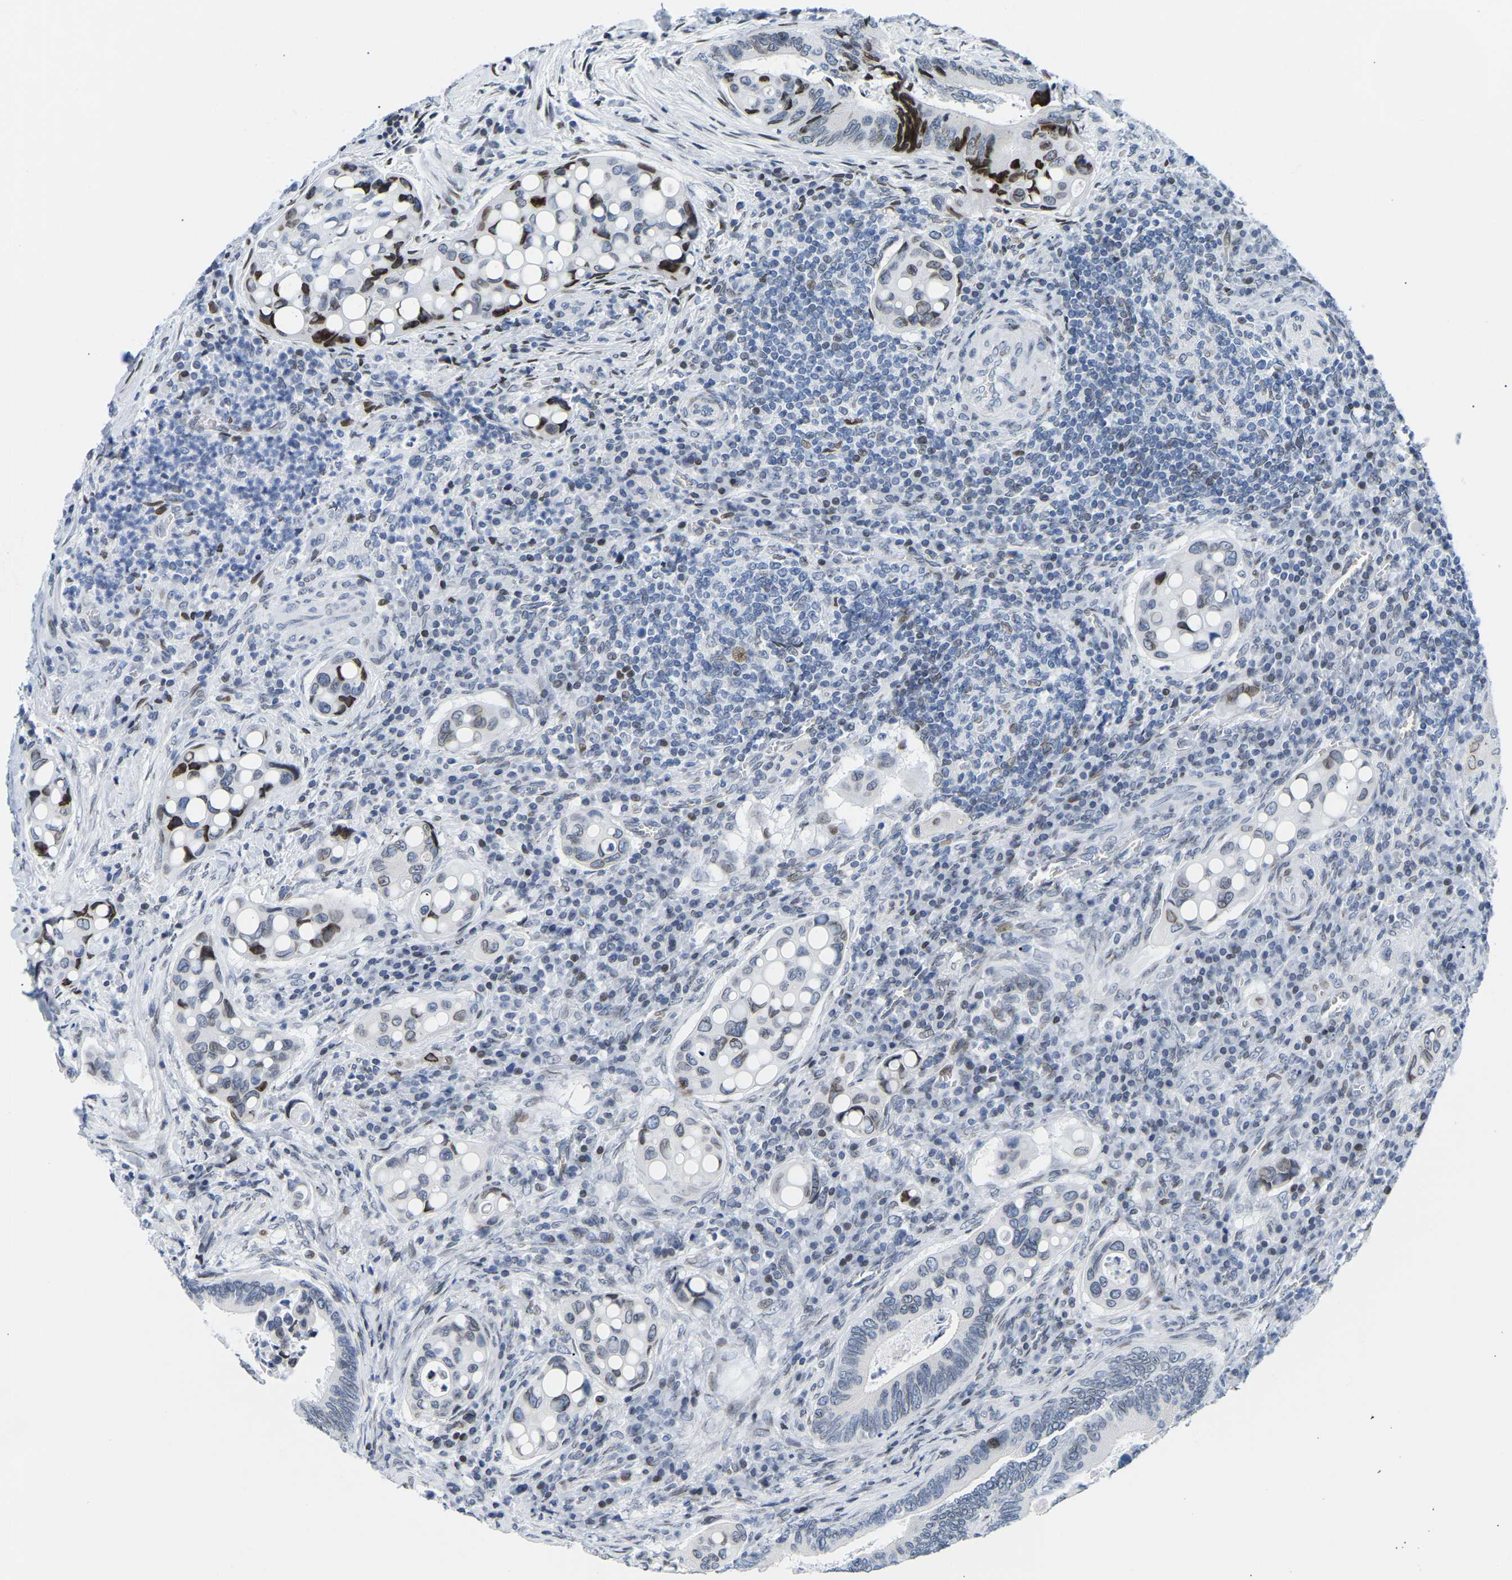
{"staining": {"intensity": "strong", "quantity": "<25%", "location": "nuclear"}, "tissue": "colorectal cancer", "cell_type": "Tumor cells", "image_type": "cancer", "snomed": [{"axis": "morphology", "description": "Inflammation, NOS"}, {"axis": "morphology", "description": "Adenocarcinoma, NOS"}, {"axis": "topography", "description": "Colon"}], "caption": "Colorectal cancer (adenocarcinoma) stained for a protein (brown) displays strong nuclear positive positivity in approximately <25% of tumor cells.", "gene": "UPK3A", "patient": {"sex": "male", "age": 72}}